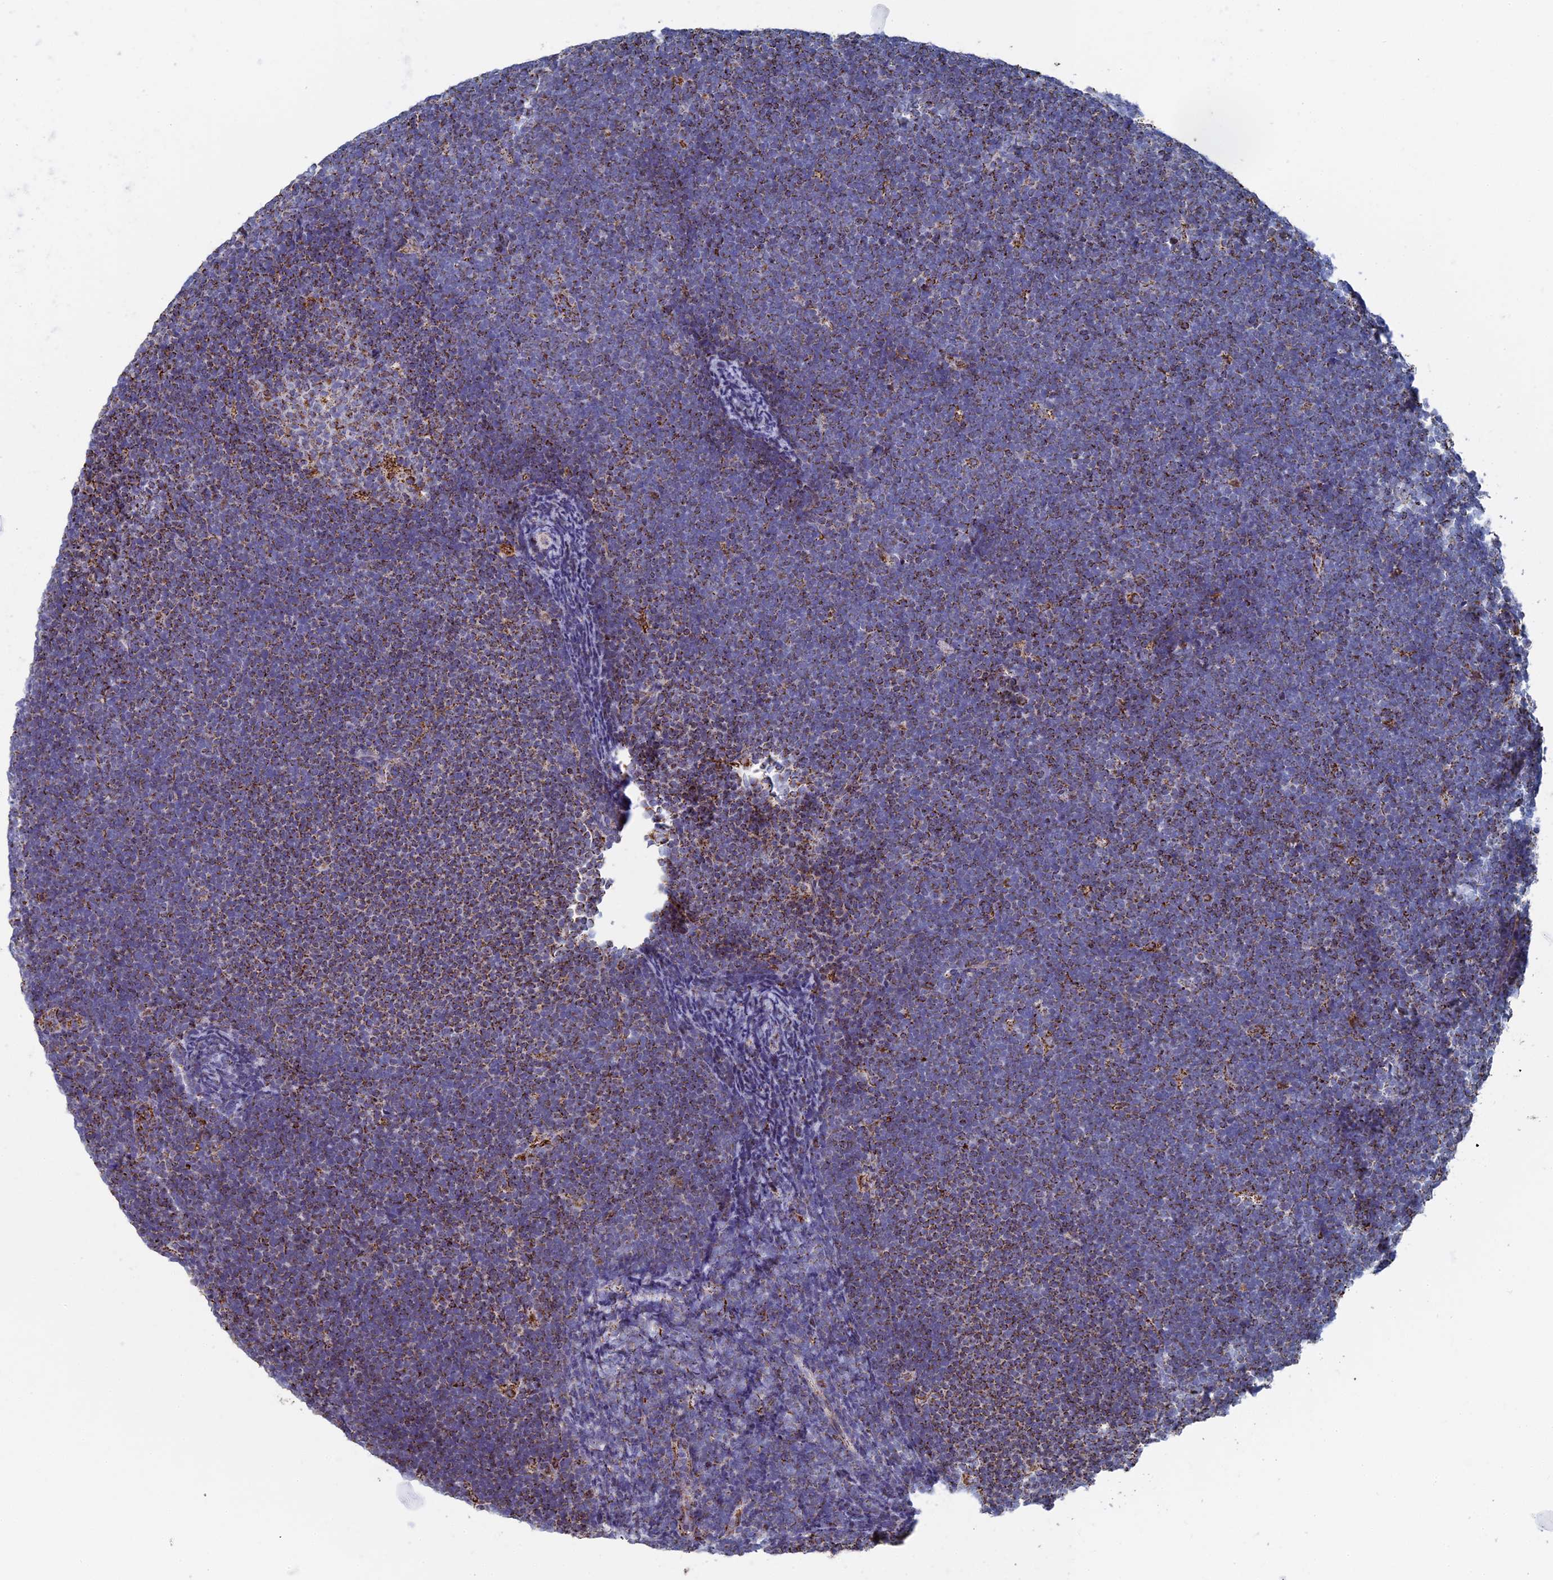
{"staining": {"intensity": "weak", "quantity": ">75%", "location": "cytoplasmic/membranous"}, "tissue": "lymphoma", "cell_type": "Tumor cells", "image_type": "cancer", "snomed": [{"axis": "morphology", "description": "Malignant lymphoma, non-Hodgkin's type, High grade"}, {"axis": "topography", "description": "Lymph node"}], "caption": "Immunohistochemical staining of human high-grade malignant lymphoma, non-Hodgkin's type demonstrates low levels of weak cytoplasmic/membranous protein expression in approximately >75% of tumor cells.", "gene": "SEC24D", "patient": {"sex": "male", "age": 13}}